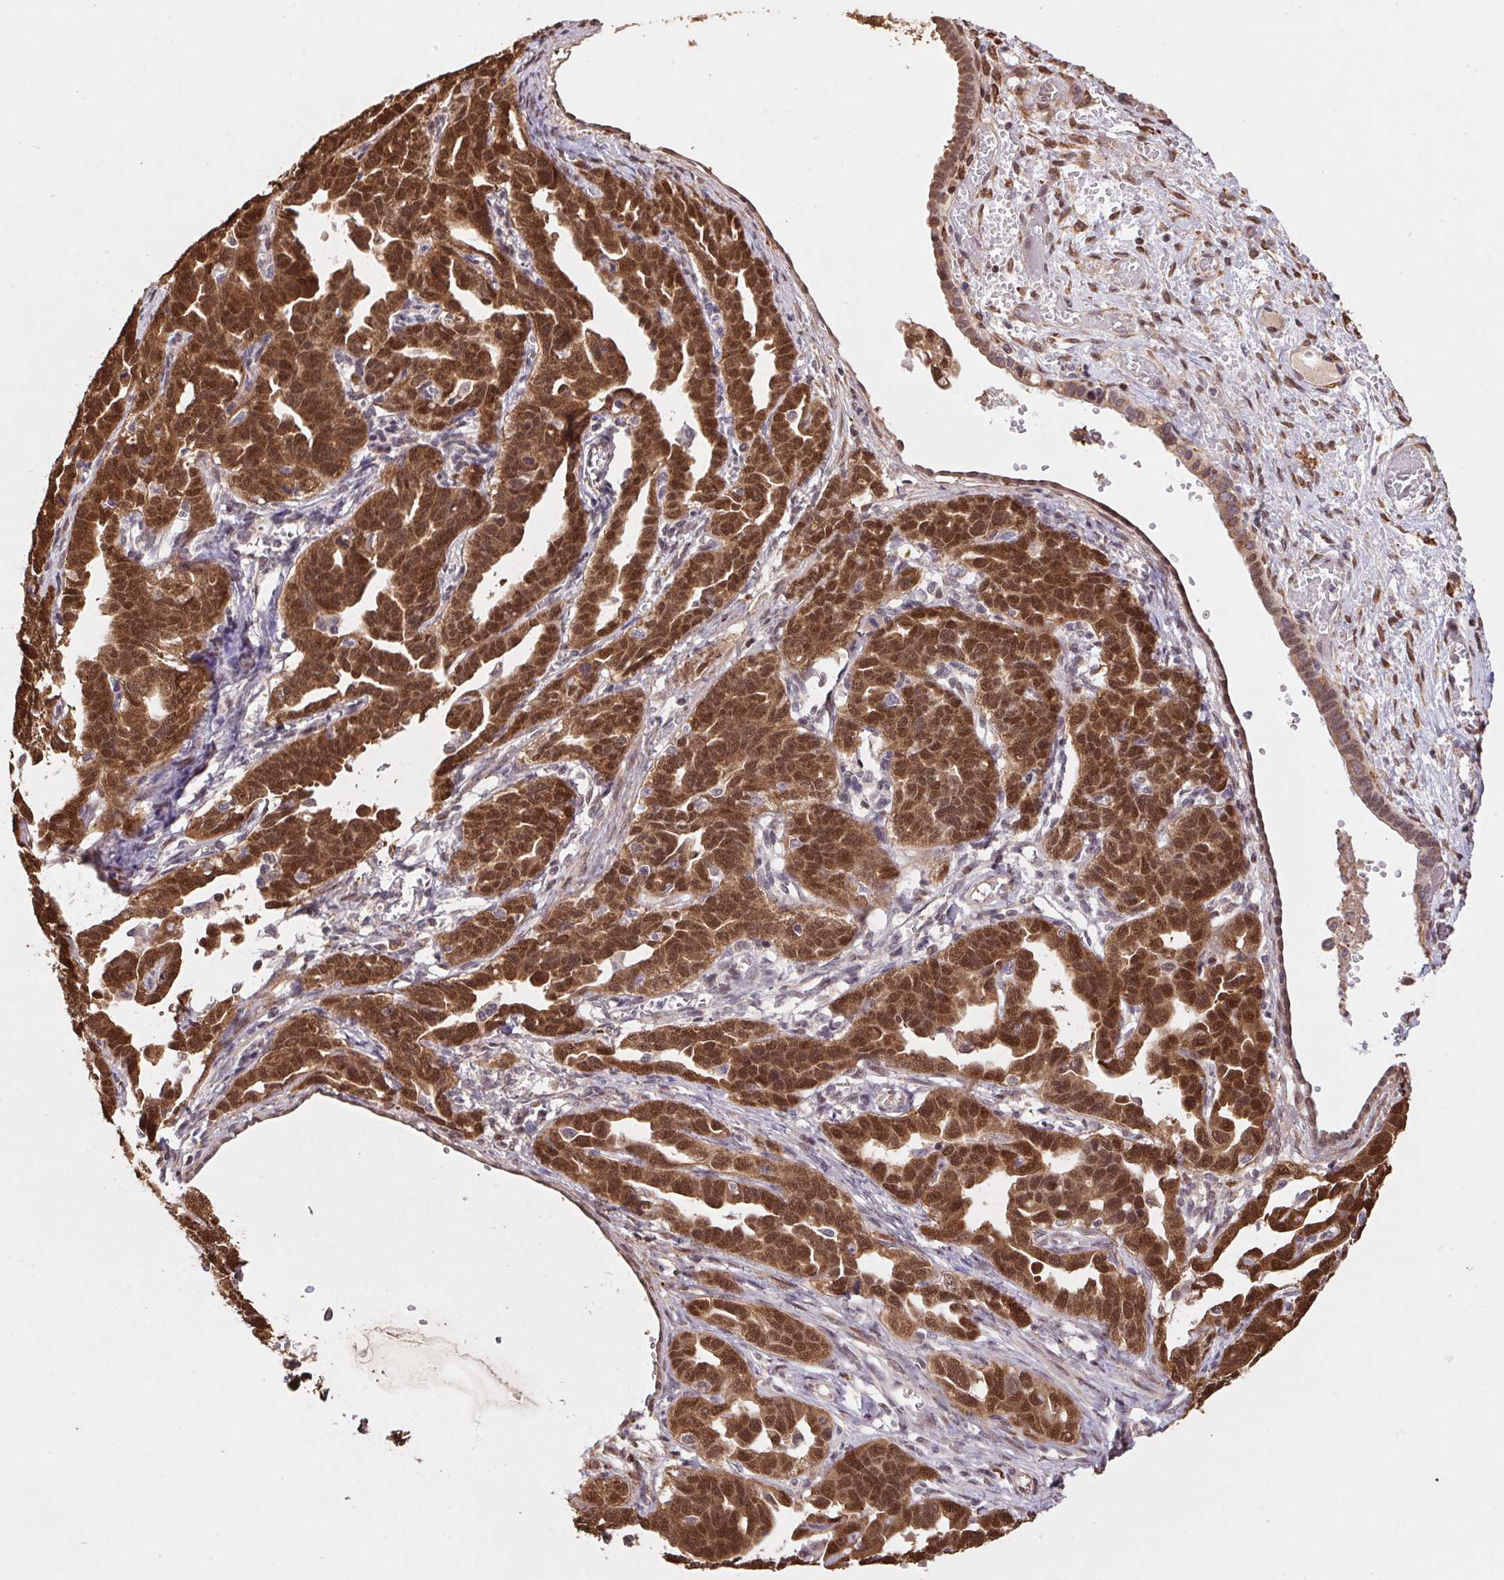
{"staining": {"intensity": "strong", "quantity": ">75%", "location": "cytoplasmic/membranous,nuclear"}, "tissue": "ovarian cancer", "cell_type": "Tumor cells", "image_type": "cancer", "snomed": [{"axis": "morphology", "description": "Cystadenocarcinoma, serous, NOS"}, {"axis": "topography", "description": "Ovary"}], "caption": "Human ovarian cancer (serous cystadenocarcinoma) stained for a protein (brown) demonstrates strong cytoplasmic/membranous and nuclear positive expression in approximately >75% of tumor cells.", "gene": "CUTA", "patient": {"sex": "female", "age": 69}}